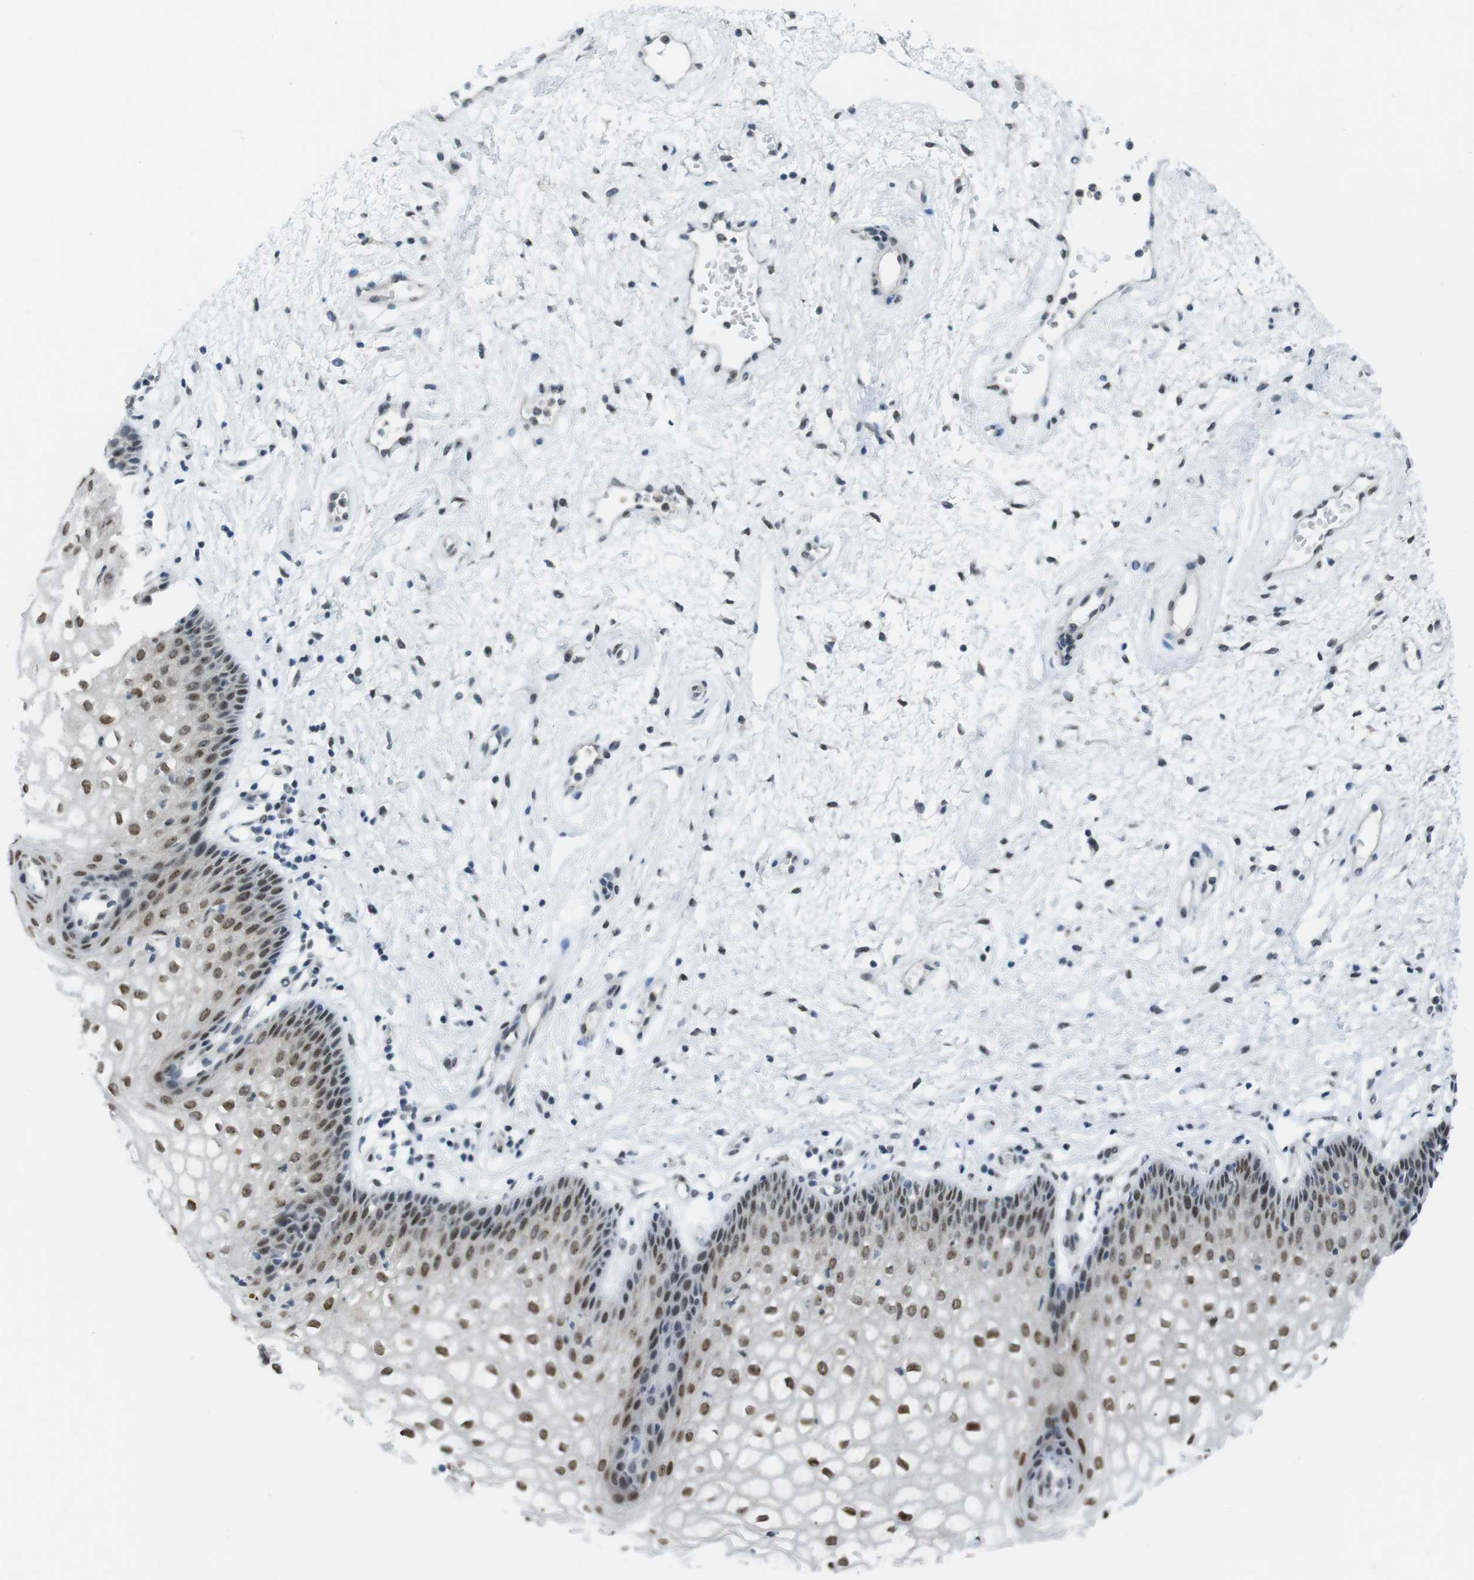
{"staining": {"intensity": "moderate", "quantity": "25%-75%", "location": "nuclear"}, "tissue": "vagina", "cell_type": "Squamous epithelial cells", "image_type": "normal", "snomed": [{"axis": "morphology", "description": "Normal tissue, NOS"}, {"axis": "topography", "description": "Vagina"}], "caption": "Immunohistochemistry staining of benign vagina, which displays medium levels of moderate nuclear positivity in about 25%-75% of squamous epithelial cells indicating moderate nuclear protein staining. The staining was performed using DAB (brown) for protein detection and nuclei were counterstained in hematoxylin (blue).", "gene": "UBB", "patient": {"sex": "female", "age": 34}}